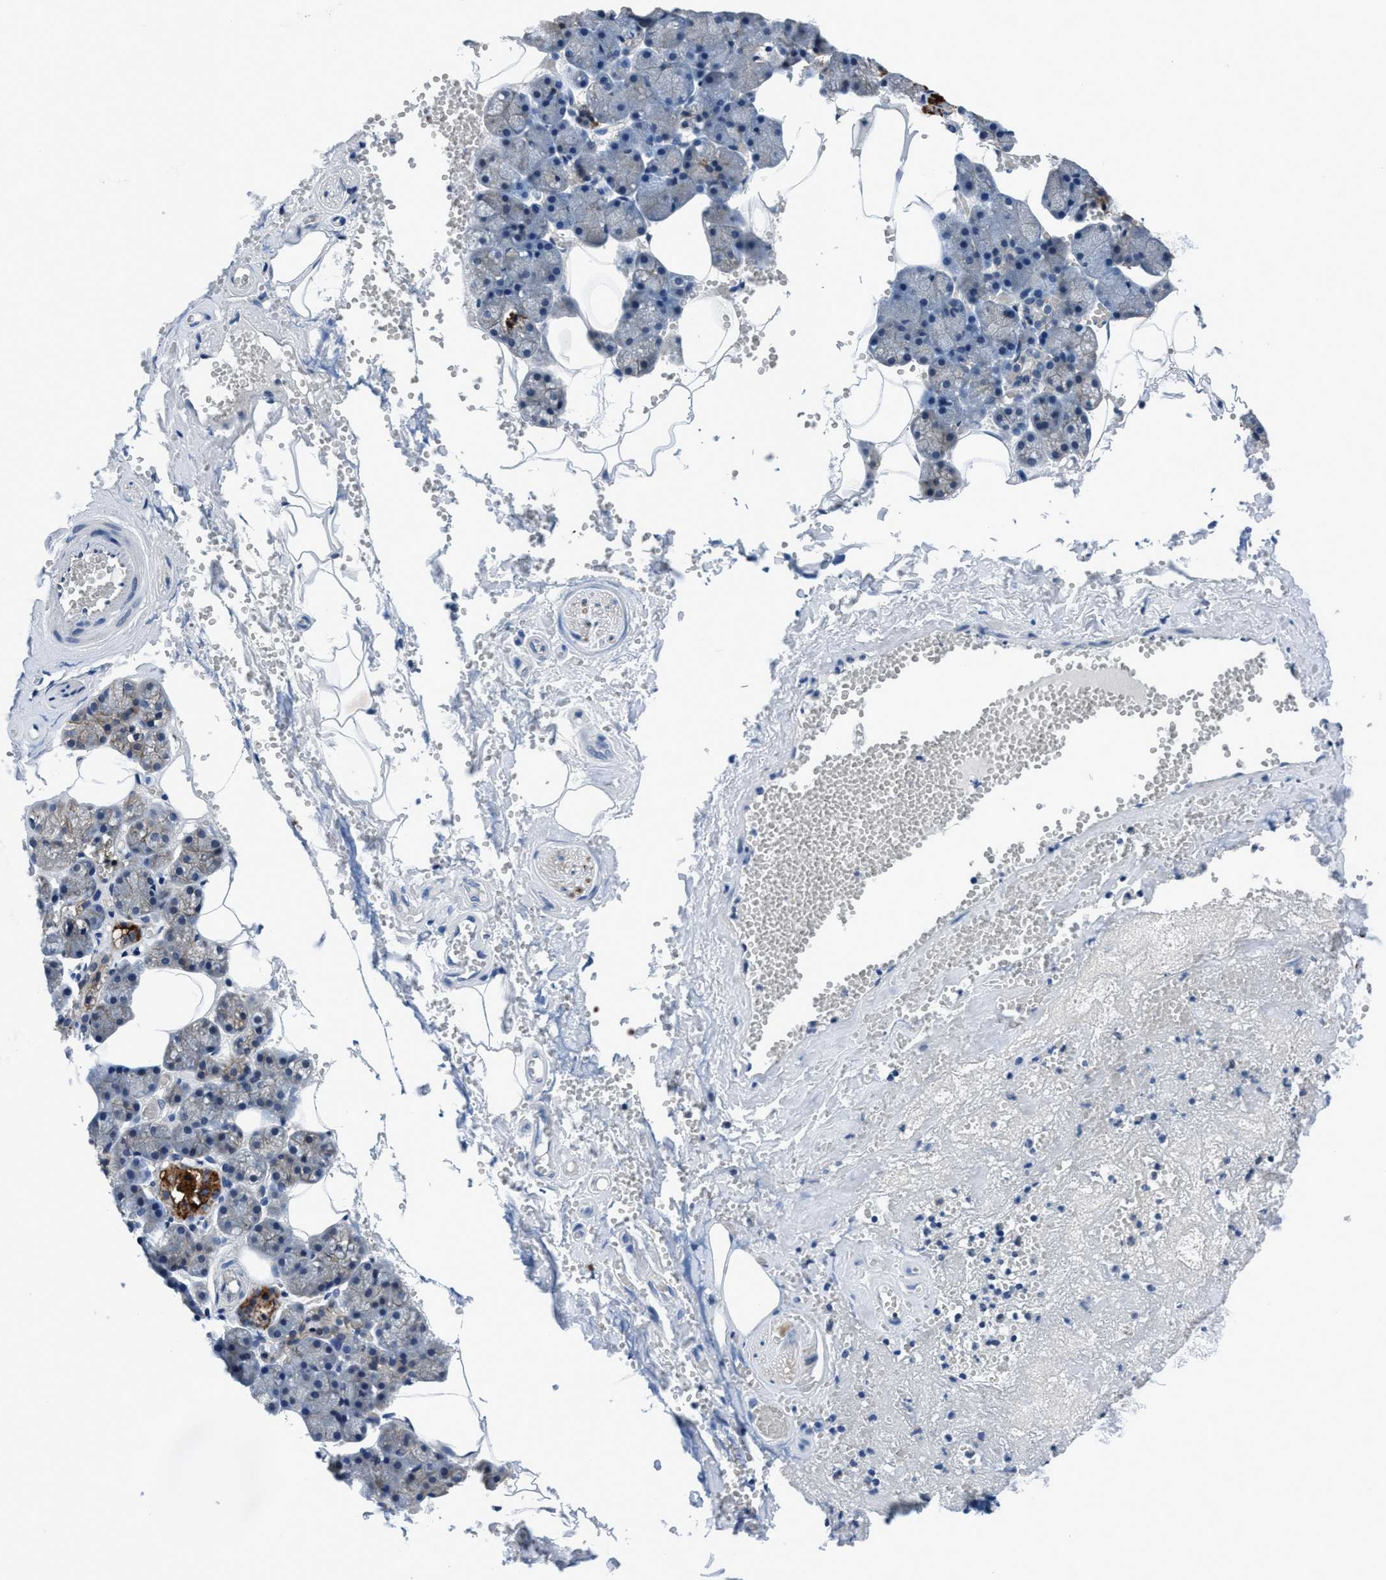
{"staining": {"intensity": "strong", "quantity": "<25%", "location": "cytoplasmic/membranous"}, "tissue": "salivary gland", "cell_type": "Glandular cells", "image_type": "normal", "snomed": [{"axis": "morphology", "description": "Normal tissue, NOS"}, {"axis": "topography", "description": "Salivary gland"}], "caption": "Normal salivary gland demonstrates strong cytoplasmic/membranous expression in approximately <25% of glandular cells, visualized by immunohistochemistry. (DAB IHC, brown staining for protein, blue staining for nuclei).", "gene": "TMEM94", "patient": {"sex": "male", "age": 62}}